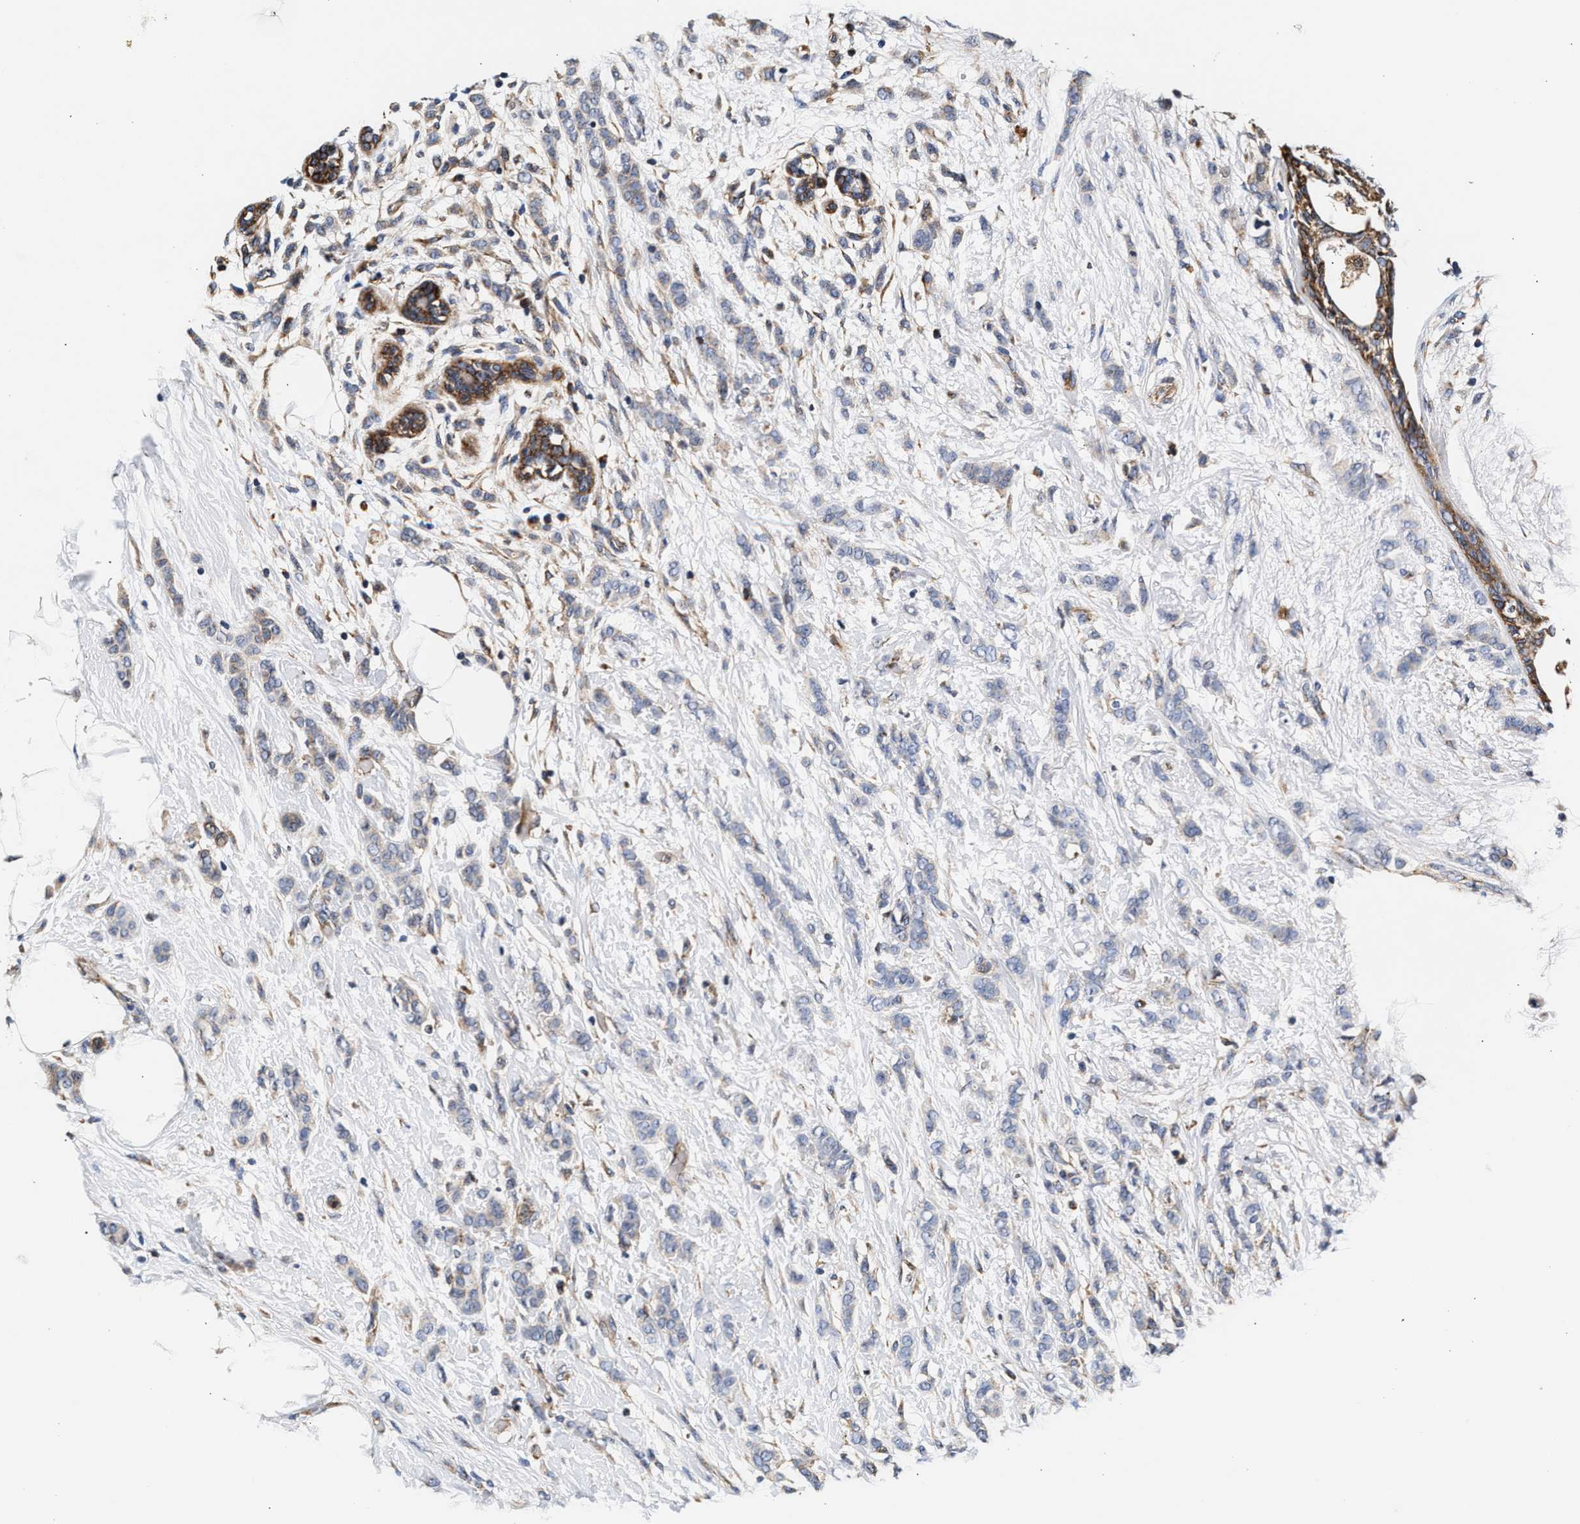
{"staining": {"intensity": "weak", "quantity": "<25%", "location": "cytoplasmic/membranous"}, "tissue": "breast cancer", "cell_type": "Tumor cells", "image_type": "cancer", "snomed": [{"axis": "morphology", "description": "Lobular carcinoma, in situ"}, {"axis": "morphology", "description": "Lobular carcinoma"}, {"axis": "topography", "description": "Breast"}], "caption": "This is an immunohistochemistry (IHC) histopathology image of human breast cancer. There is no positivity in tumor cells.", "gene": "SGK1", "patient": {"sex": "female", "age": 41}}